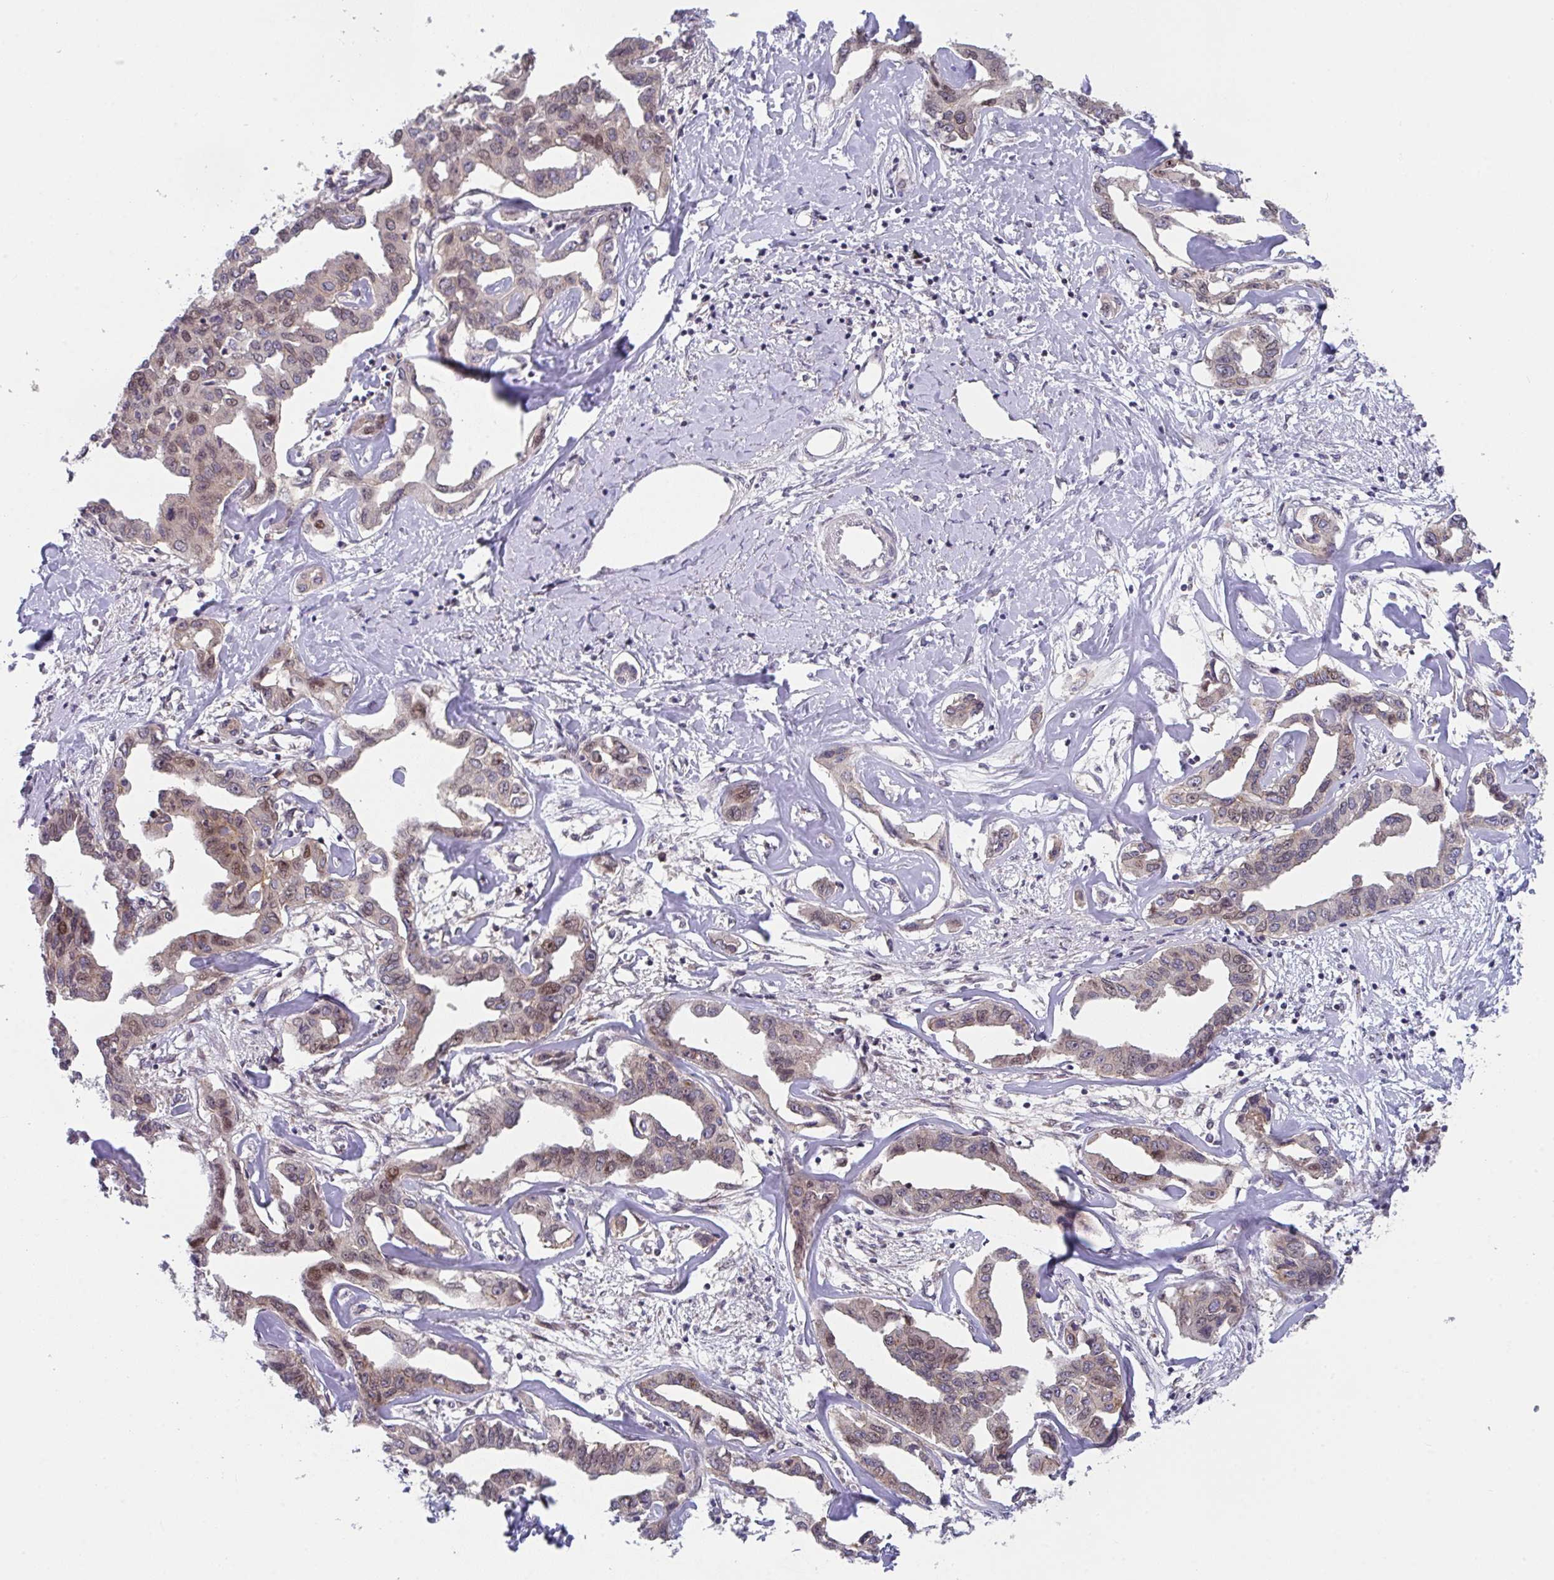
{"staining": {"intensity": "moderate", "quantity": ">75%", "location": "cytoplasmic/membranous,nuclear"}, "tissue": "liver cancer", "cell_type": "Tumor cells", "image_type": "cancer", "snomed": [{"axis": "morphology", "description": "Cholangiocarcinoma"}, {"axis": "topography", "description": "Liver"}], "caption": "IHC image of neoplastic tissue: human liver cancer (cholangiocarcinoma) stained using immunohistochemistry (IHC) exhibits medium levels of moderate protein expression localized specifically in the cytoplasmic/membranous and nuclear of tumor cells, appearing as a cytoplasmic/membranous and nuclear brown color.", "gene": "RBM18", "patient": {"sex": "male", "age": 59}}